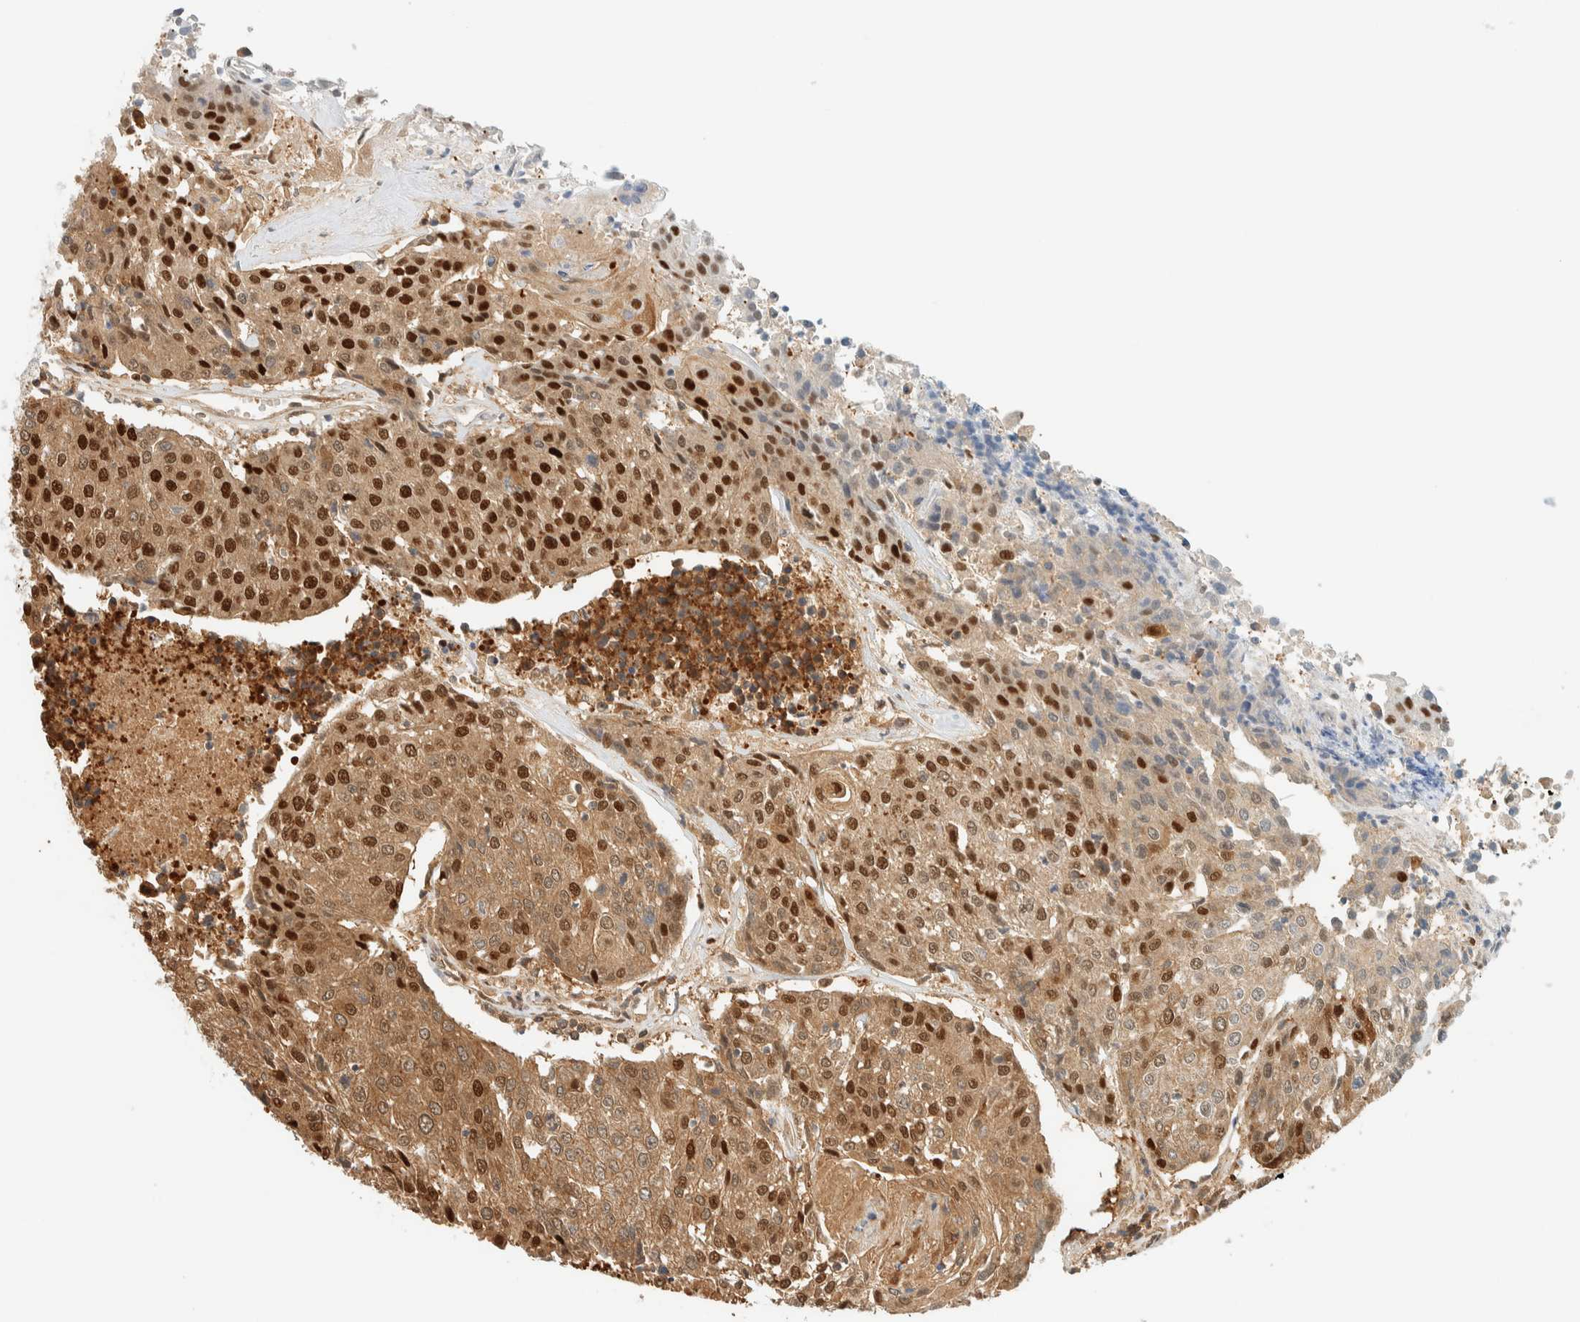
{"staining": {"intensity": "strong", "quantity": ">75%", "location": "cytoplasmic/membranous,nuclear"}, "tissue": "urothelial cancer", "cell_type": "Tumor cells", "image_type": "cancer", "snomed": [{"axis": "morphology", "description": "Urothelial carcinoma, High grade"}, {"axis": "topography", "description": "Urinary bladder"}], "caption": "High-grade urothelial carcinoma stained with a protein marker displays strong staining in tumor cells.", "gene": "ZBTB37", "patient": {"sex": "female", "age": 85}}